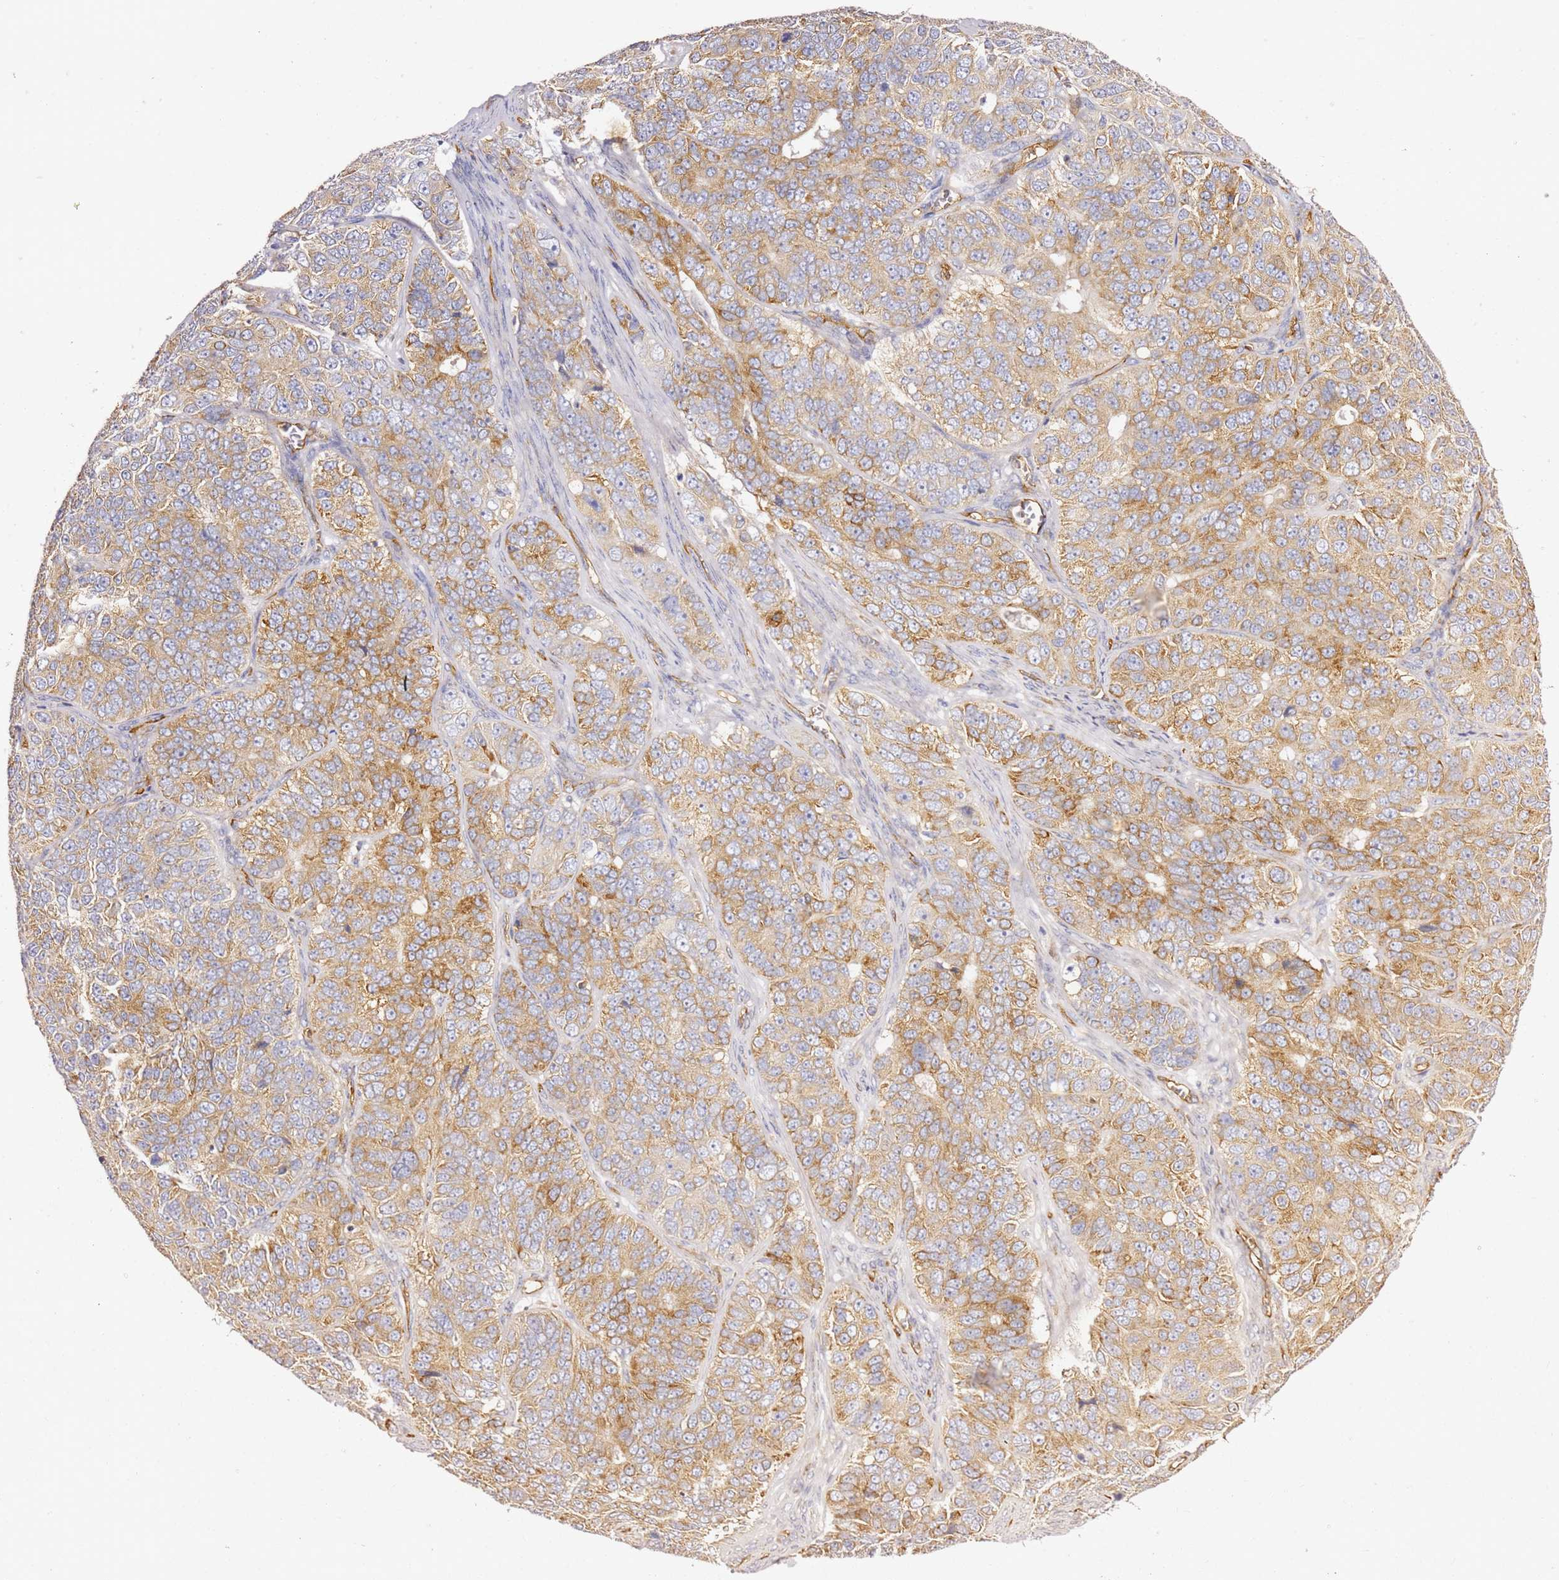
{"staining": {"intensity": "moderate", "quantity": ">75%", "location": "cytoplasmic/membranous"}, "tissue": "ovarian cancer", "cell_type": "Tumor cells", "image_type": "cancer", "snomed": [{"axis": "morphology", "description": "Carcinoma, endometroid"}, {"axis": "topography", "description": "Ovary"}], "caption": "Immunohistochemical staining of human ovarian cancer (endometroid carcinoma) exhibits medium levels of moderate cytoplasmic/membranous protein staining in about >75% of tumor cells.", "gene": "KIF7", "patient": {"sex": "female", "age": 51}}